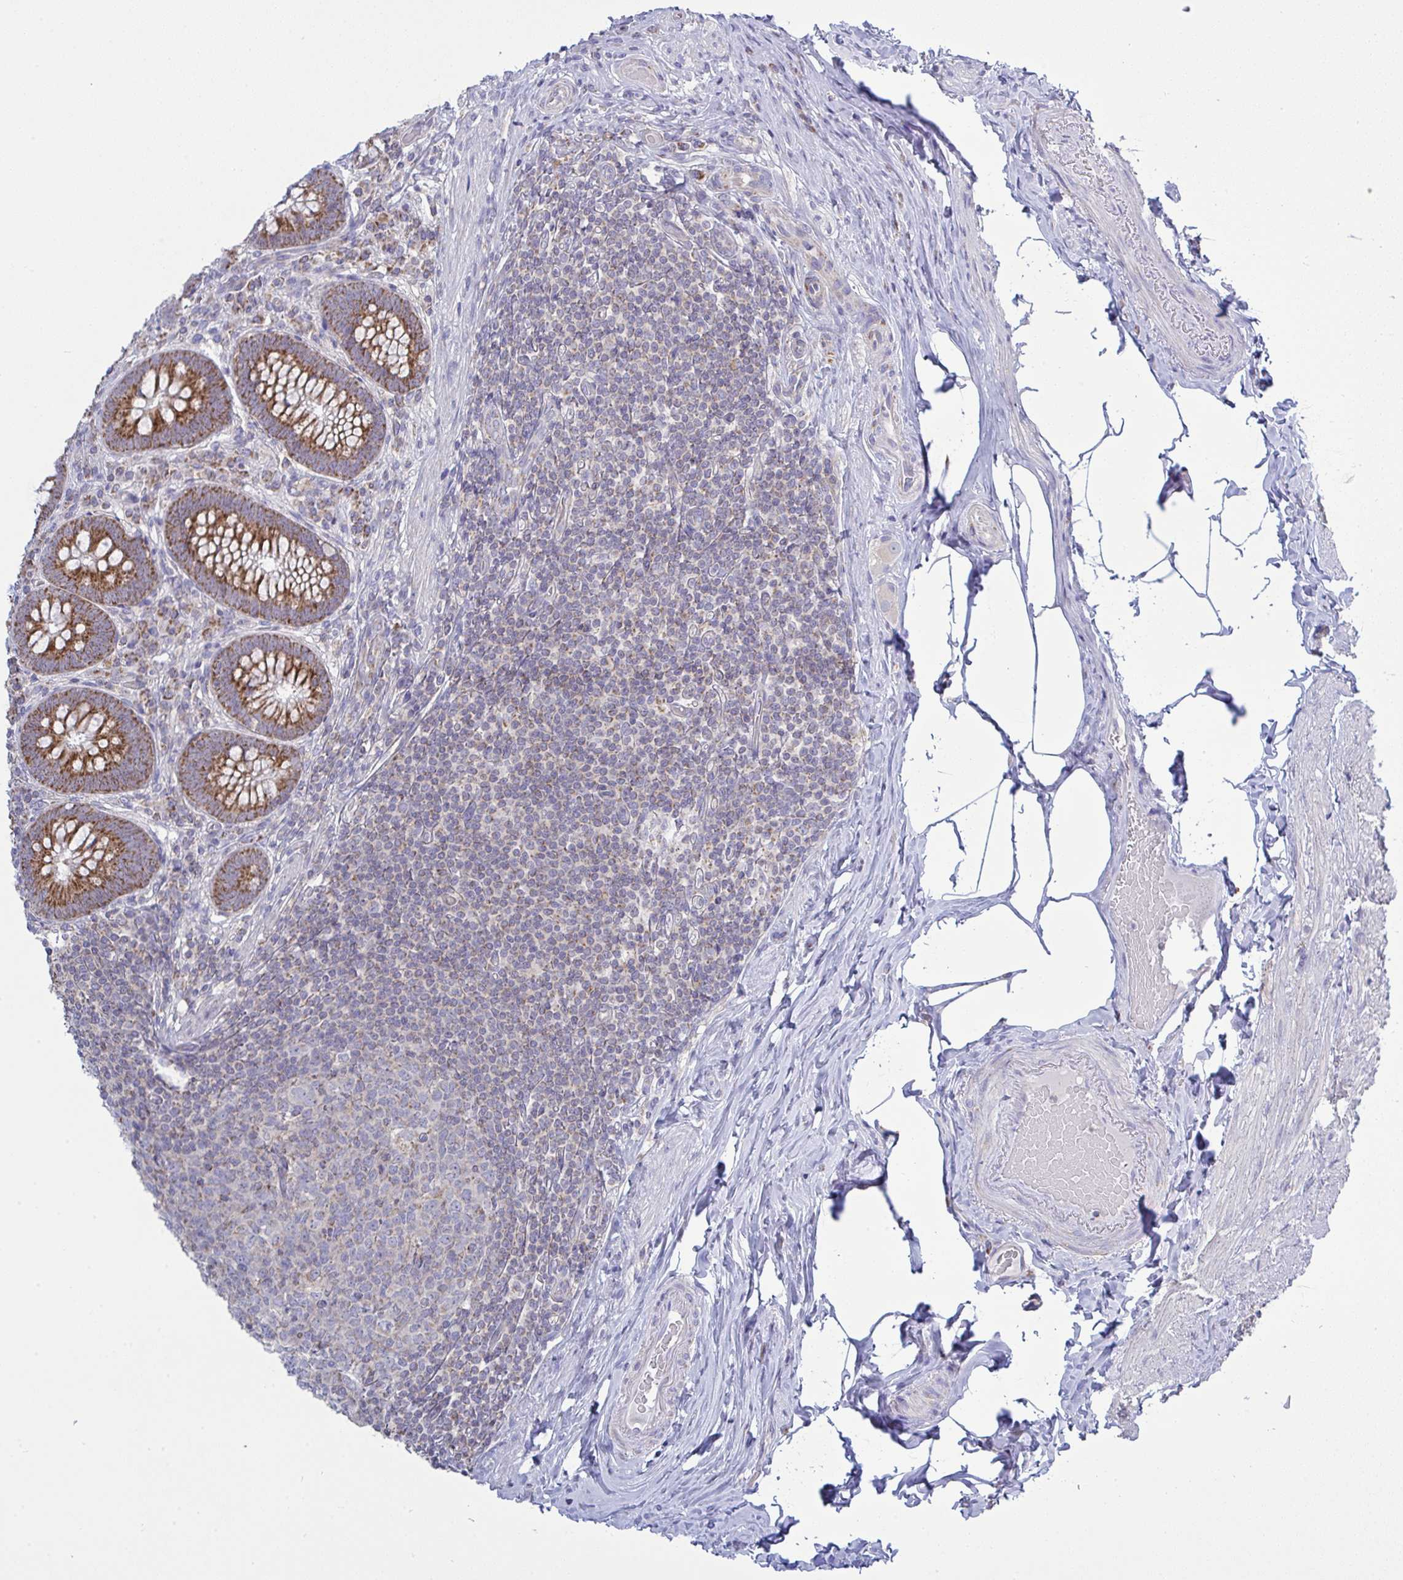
{"staining": {"intensity": "strong", "quantity": ">75%", "location": "cytoplasmic/membranous"}, "tissue": "appendix", "cell_type": "Glandular cells", "image_type": "normal", "snomed": [{"axis": "morphology", "description": "Normal tissue, NOS"}, {"axis": "topography", "description": "Appendix"}], "caption": "Strong cytoplasmic/membranous positivity is present in about >75% of glandular cells in unremarkable appendix. Immunohistochemistry stains the protein in brown and the nuclei are stained blue.", "gene": "NDUFA7", "patient": {"sex": "male", "age": 71}}